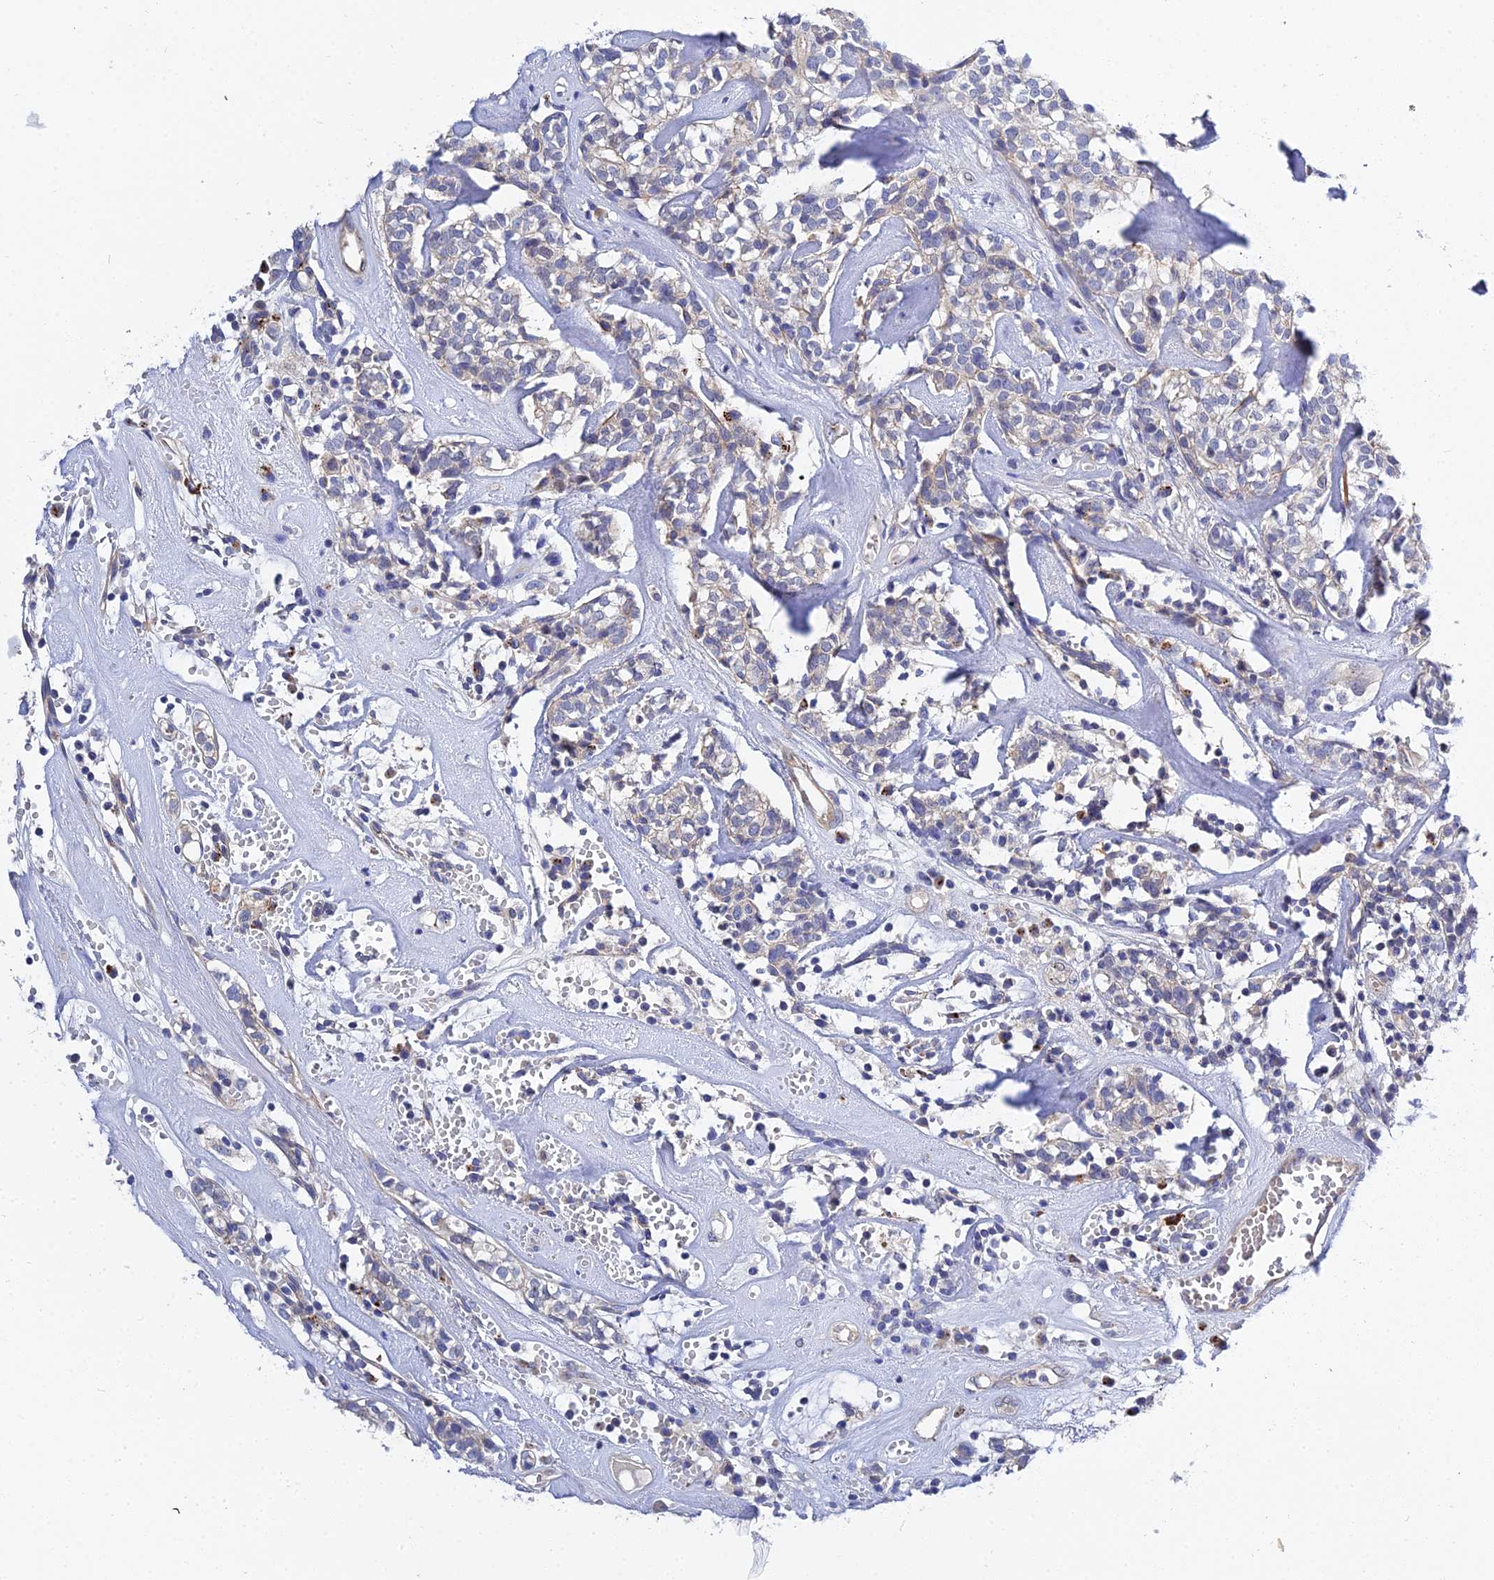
{"staining": {"intensity": "weak", "quantity": "<25%", "location": "cytoplasmic/membranous"}, "tissue": "head and neck cancer", "cell_type": "Tumor cells", "image_type": "cancer", "snomed": [{"axis": "morphology", "description": "Adenocarcinoma, NOS"}, {"axis": "topography", "description": "Salivary gland"}, {"axis": "topography", "description": "Head-Neck"}], "caption": "Tumor cells are negative for brown protein staining in head and neck cancer (adenocarcinoma).", "gene": "APOBEC3H", "patient": {"sex": "female", "age": 65}}